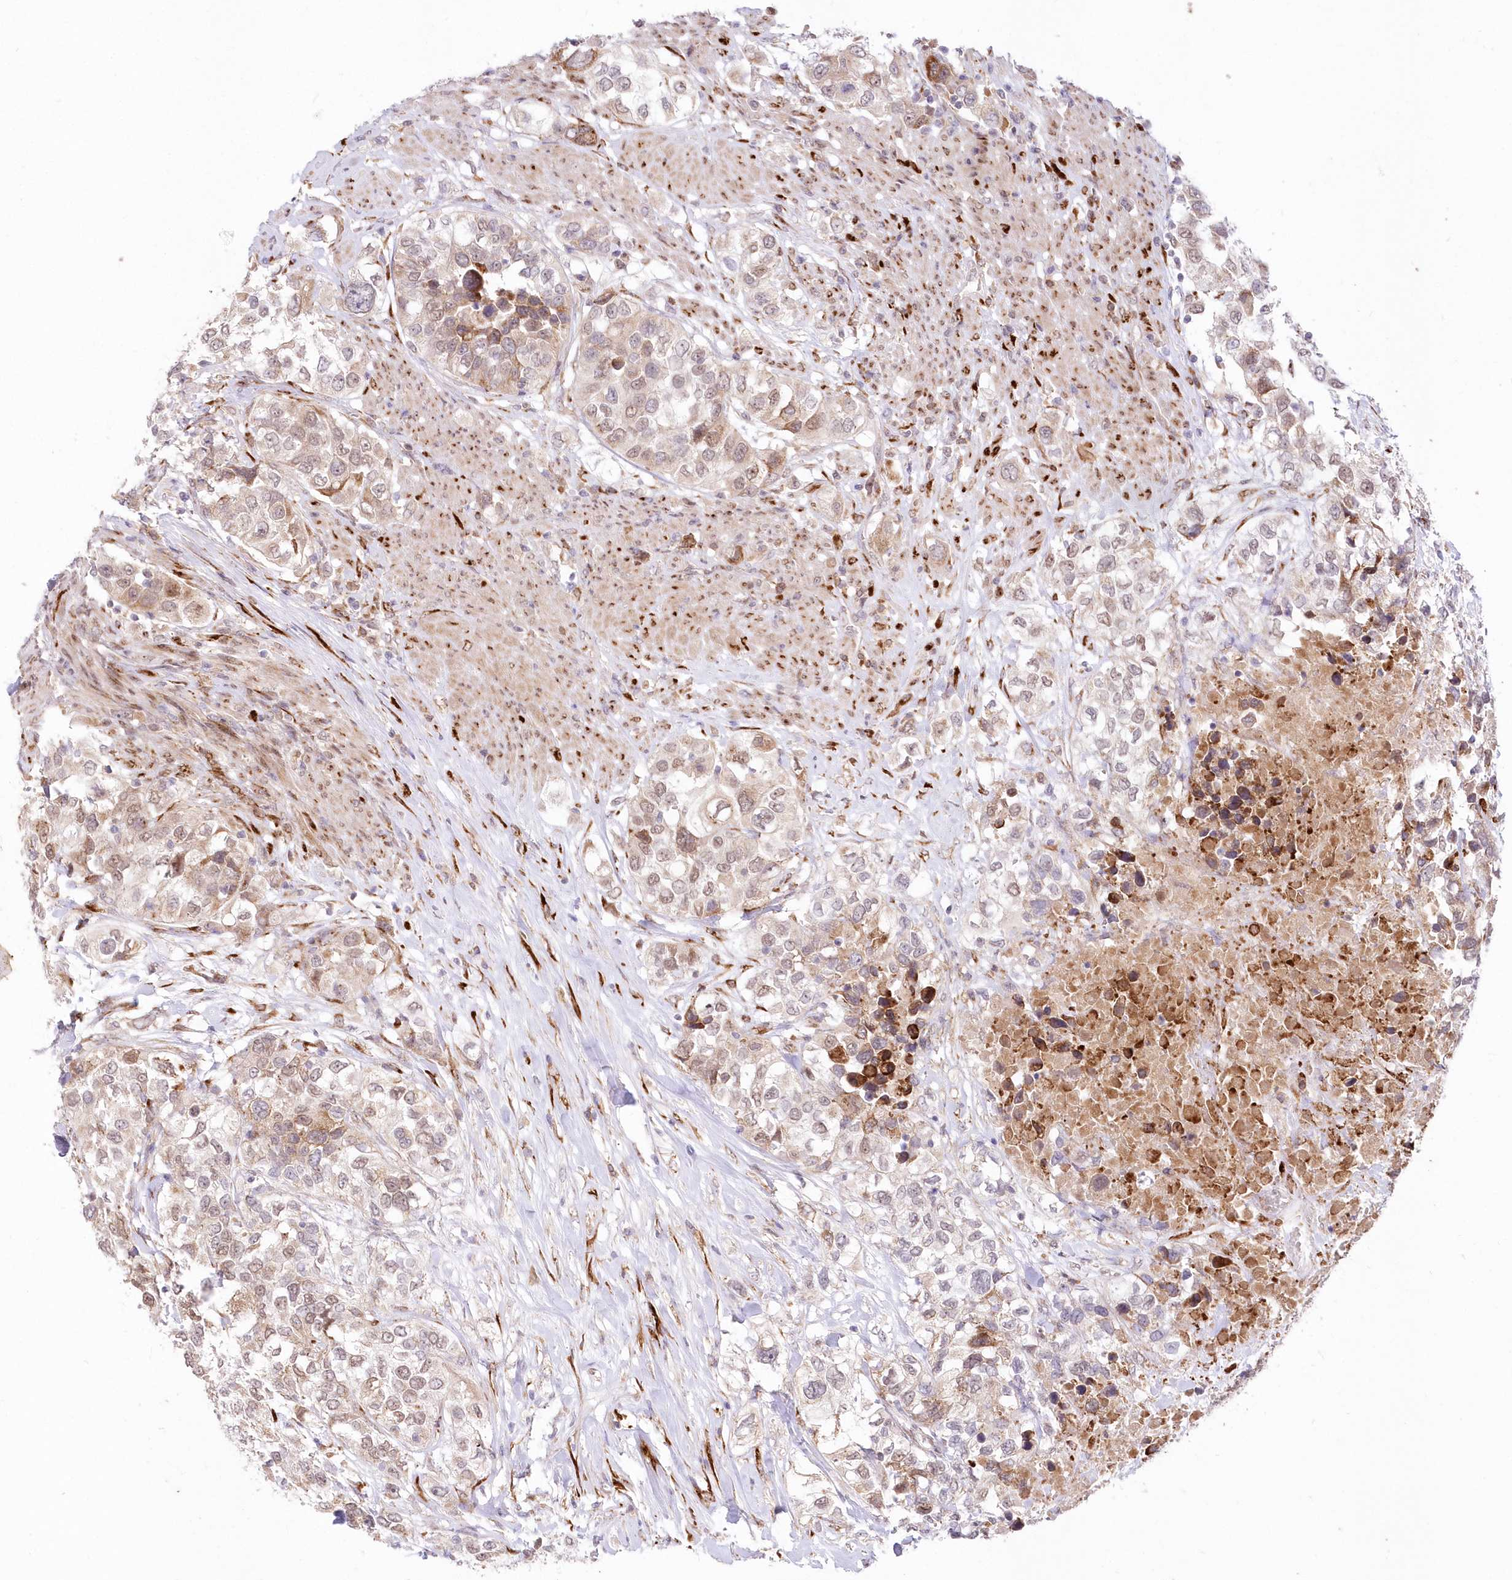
{"staining": {"intensity": "weak", "quantity": "25%-75%", "location": "nuclear"}, "tissue": "urothelial cancer", "cell_type": "Tumor cells", "image_type": "cancer", "snomed": [{"axis": "morphology", "description": "Urothelial carcinoma, High grade"}, {"axis": "topography", "description": "Urinary bladder"}], "caption": "Immunohistochemistry (IHC) image of urothelial cancer stained for a protein (brown), which reveals low levels of weak nuclear staining in about 25%-75% of tumor cells.", "gene": "LDB1", "patient": {"sex": "female", "age": 80}}